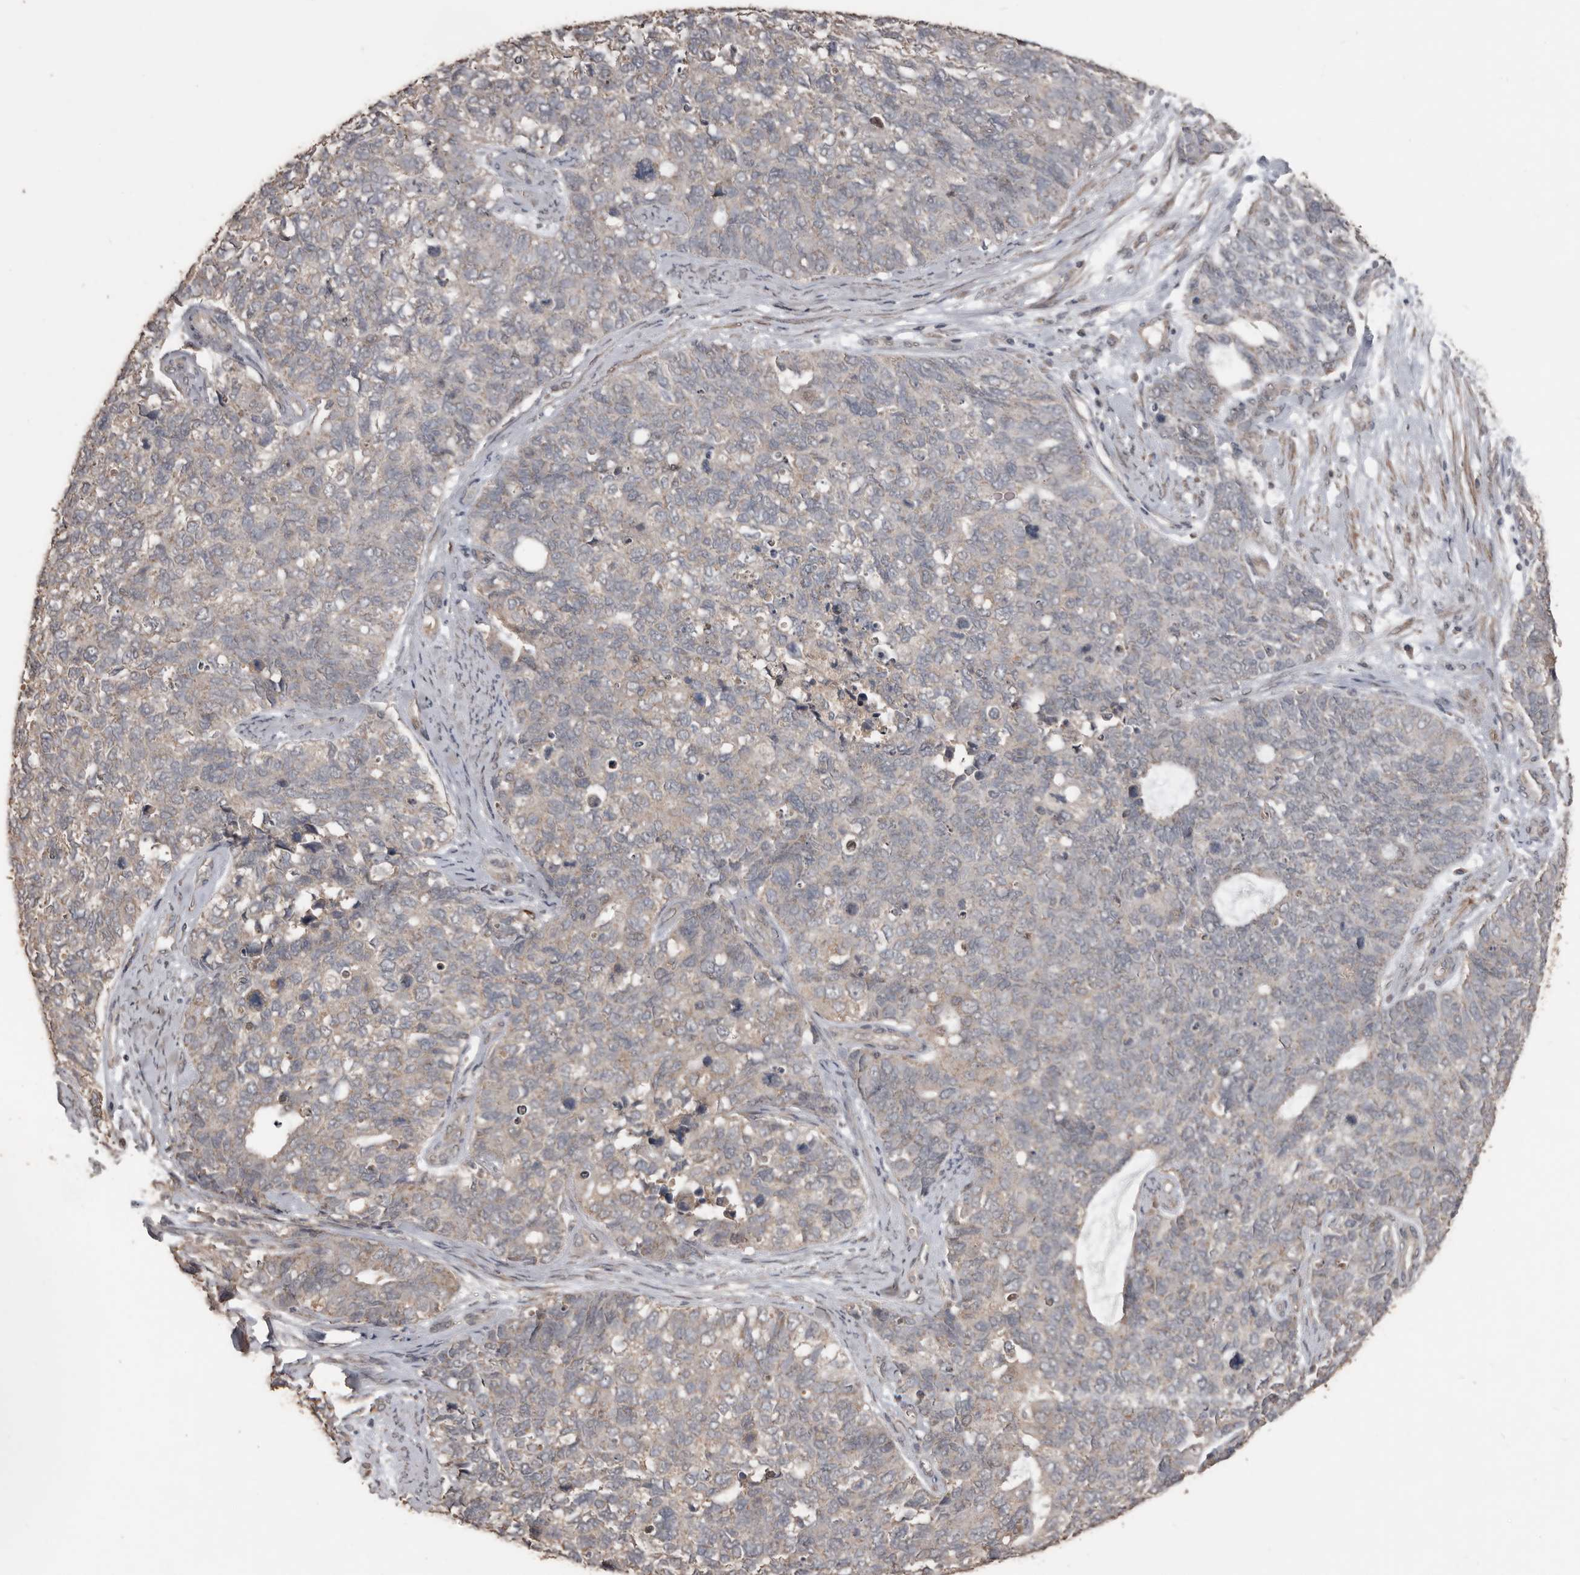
{"staining": {"intensity": "weak", "quantity": "25%-75%", "location": "cytoplasmic/membranous"}, "tissue": "cervical cancer", "cell_type": "Tumor cells", "image_type": "cancer", "snomed": [{"axis": "morphology", "description": "Squamous cell carcinoma, NOS"}, {"axis": "topography", "description": "Cervix"}], "caption": "DAB immunohistochemical staining of human cervical cancer demonstrates weak cytoplasmic/membranous protein positivity in approximately 25%-75% of tumor cells.", "gene": "BAMBI", "patient": {"sex": "female", "age": 63}}